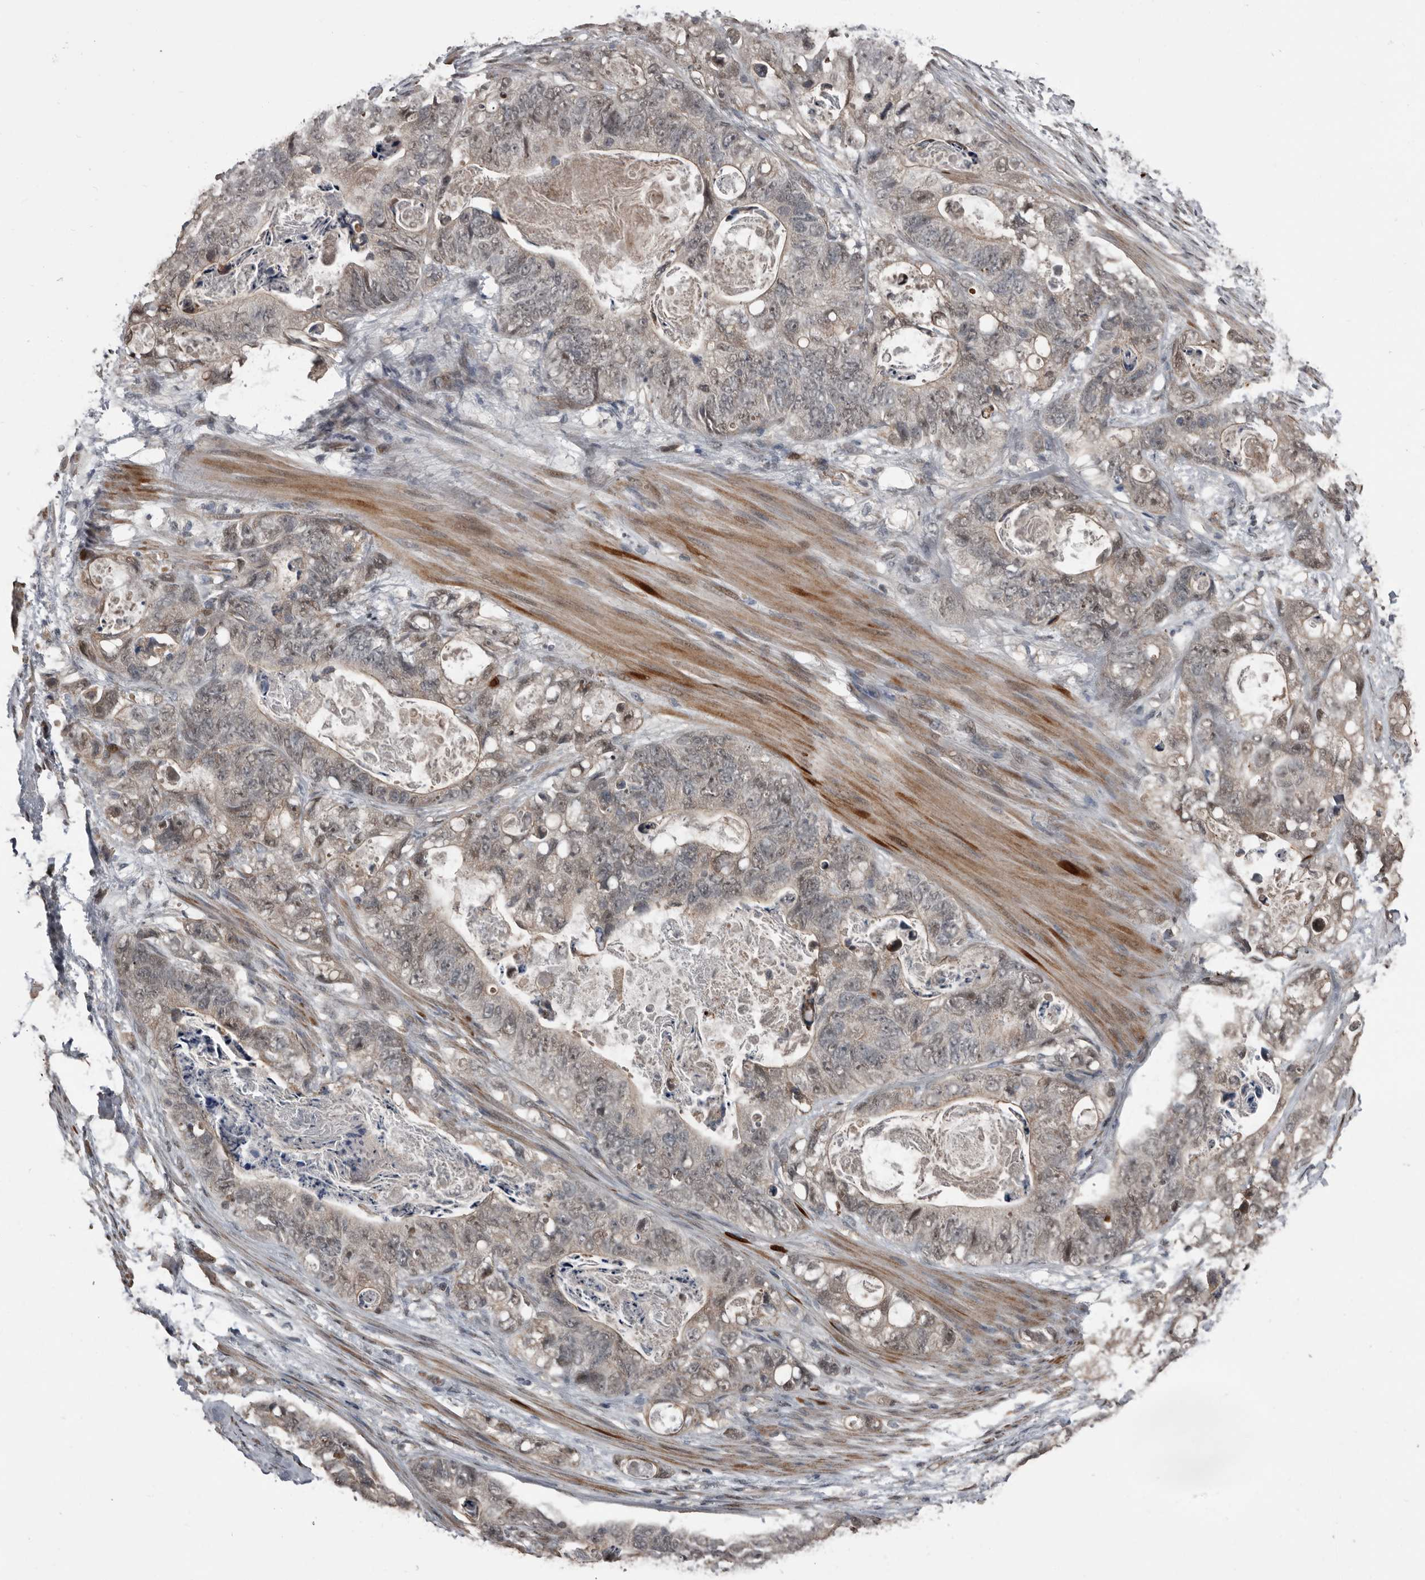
{"staining": {"intensity": "weak", "quantity": "25%-75%", "location": "cytoplasmic/membranous,nuclear"}, "tissue": "stomach cancer", "cell_type": "Tumor cells", "image_type": "cancer", "snomed": [{"axis": "morphology", "description": "Normal tissue, NOS"}, {"axis": "morphology", "description": "Adenocarcinoma, NOS"}, {"axis": "topography", "description": "Stomach"}], "caption": "High-power microscopy captured an IHC photomicrograph of stomach cancer, revealing weak cytoplasmic/membranous and nuclear positivity in approximately 25%-75% of tumor cells.", "gene": "FSBP", "patient": {"sex": "female", "age": 89}}